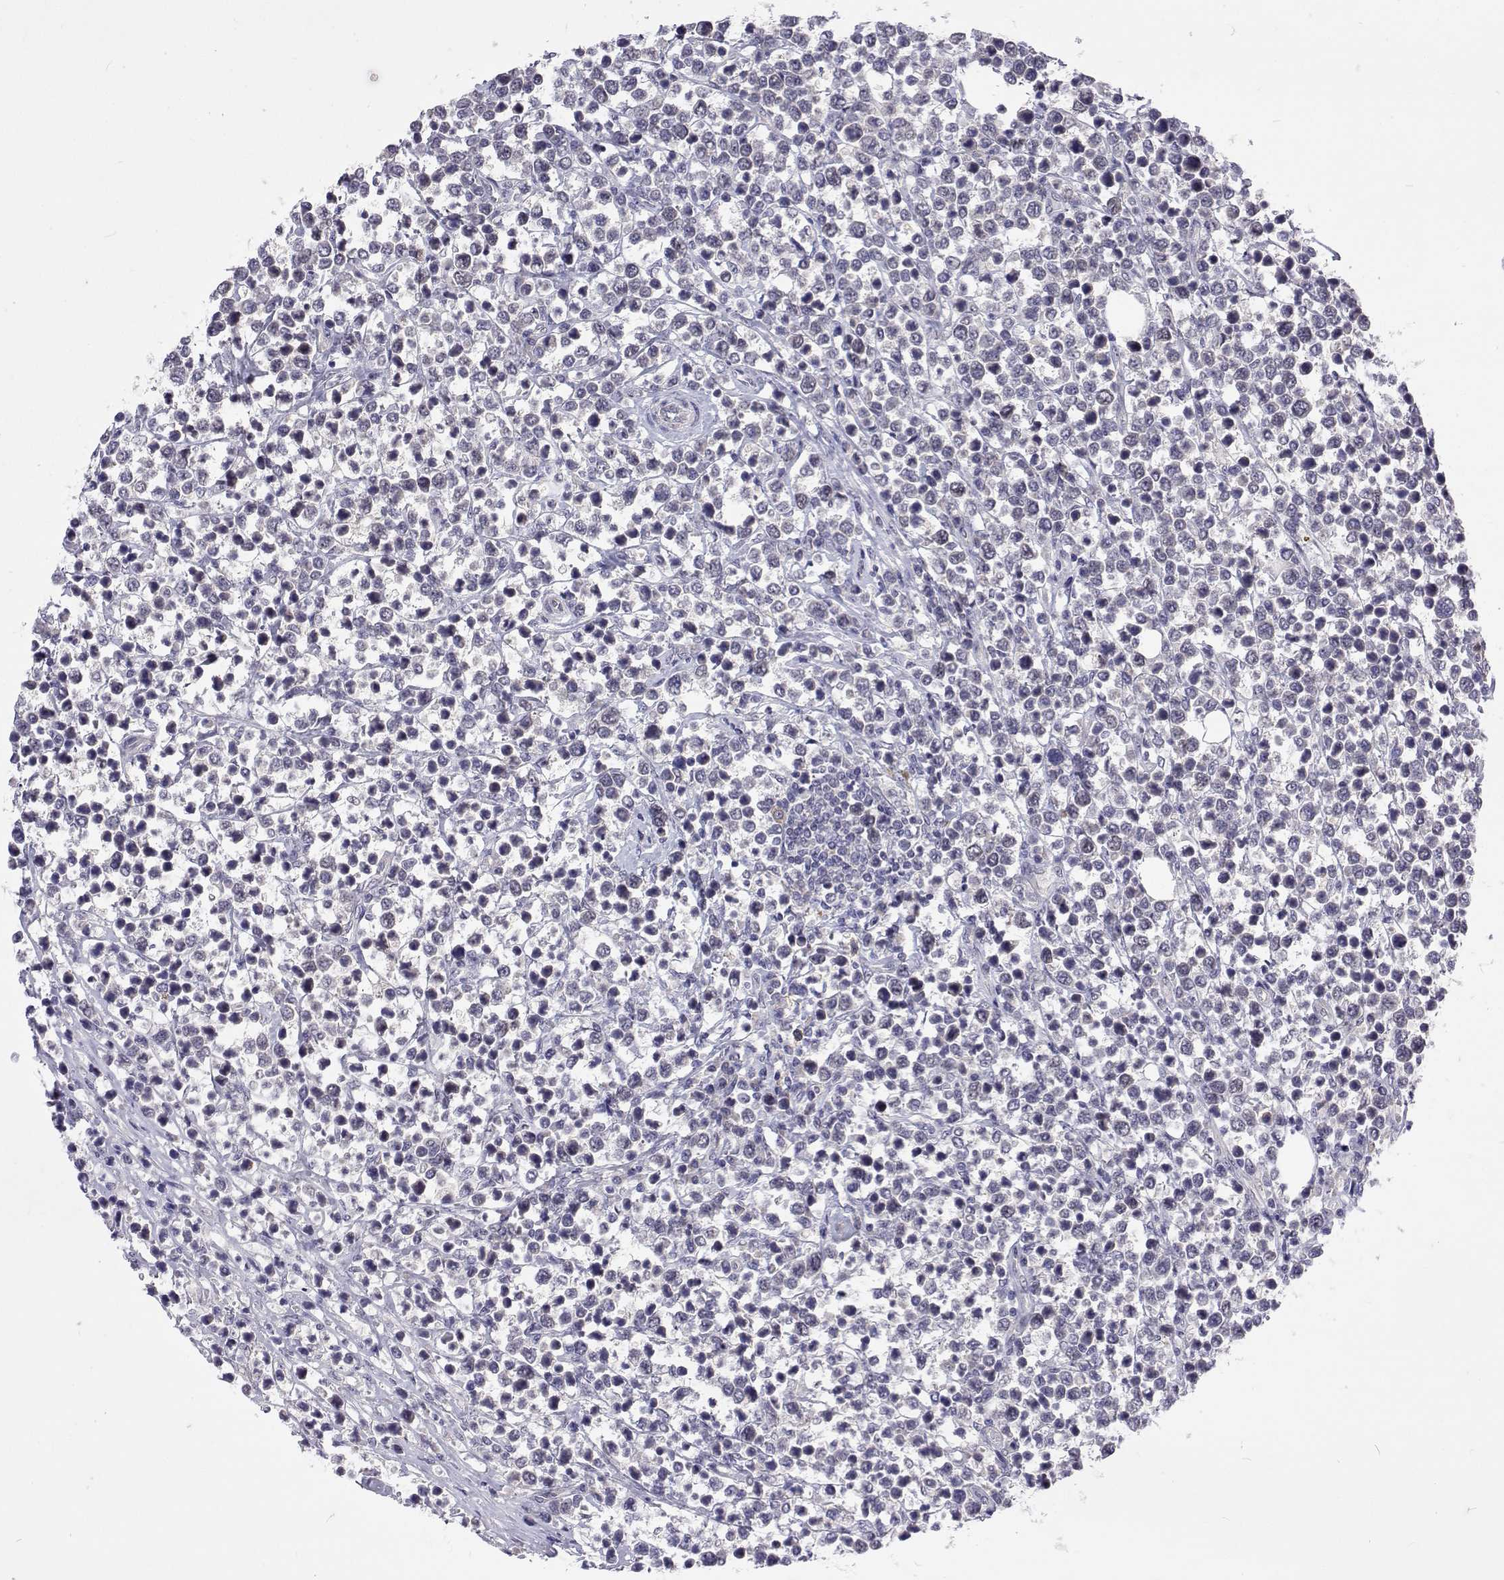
{"staining": {"intensity": "negative", "quantity": "none", "location": "none"}, "tissue": "lymphoma", "cell_type": "Tumor cells", "image_type": "cancer", "snomed": [{"axis": "morphology", "description": "Malignant lymphoma, non-Hodgkin's type, High grade"}, {"axis": "topography", "description": "Soft tissue"}], "caption": "Immunohistochemical staining of human lymphoma demonstrates no significant expression in tumor cells. (DAB (3,3'-diaminobenzidine) immunohistochemistry visualized using brightfield microscopy, high magnification).", "gene": "DHTKD1", "patient": {"sex": "female", "age": 56}}